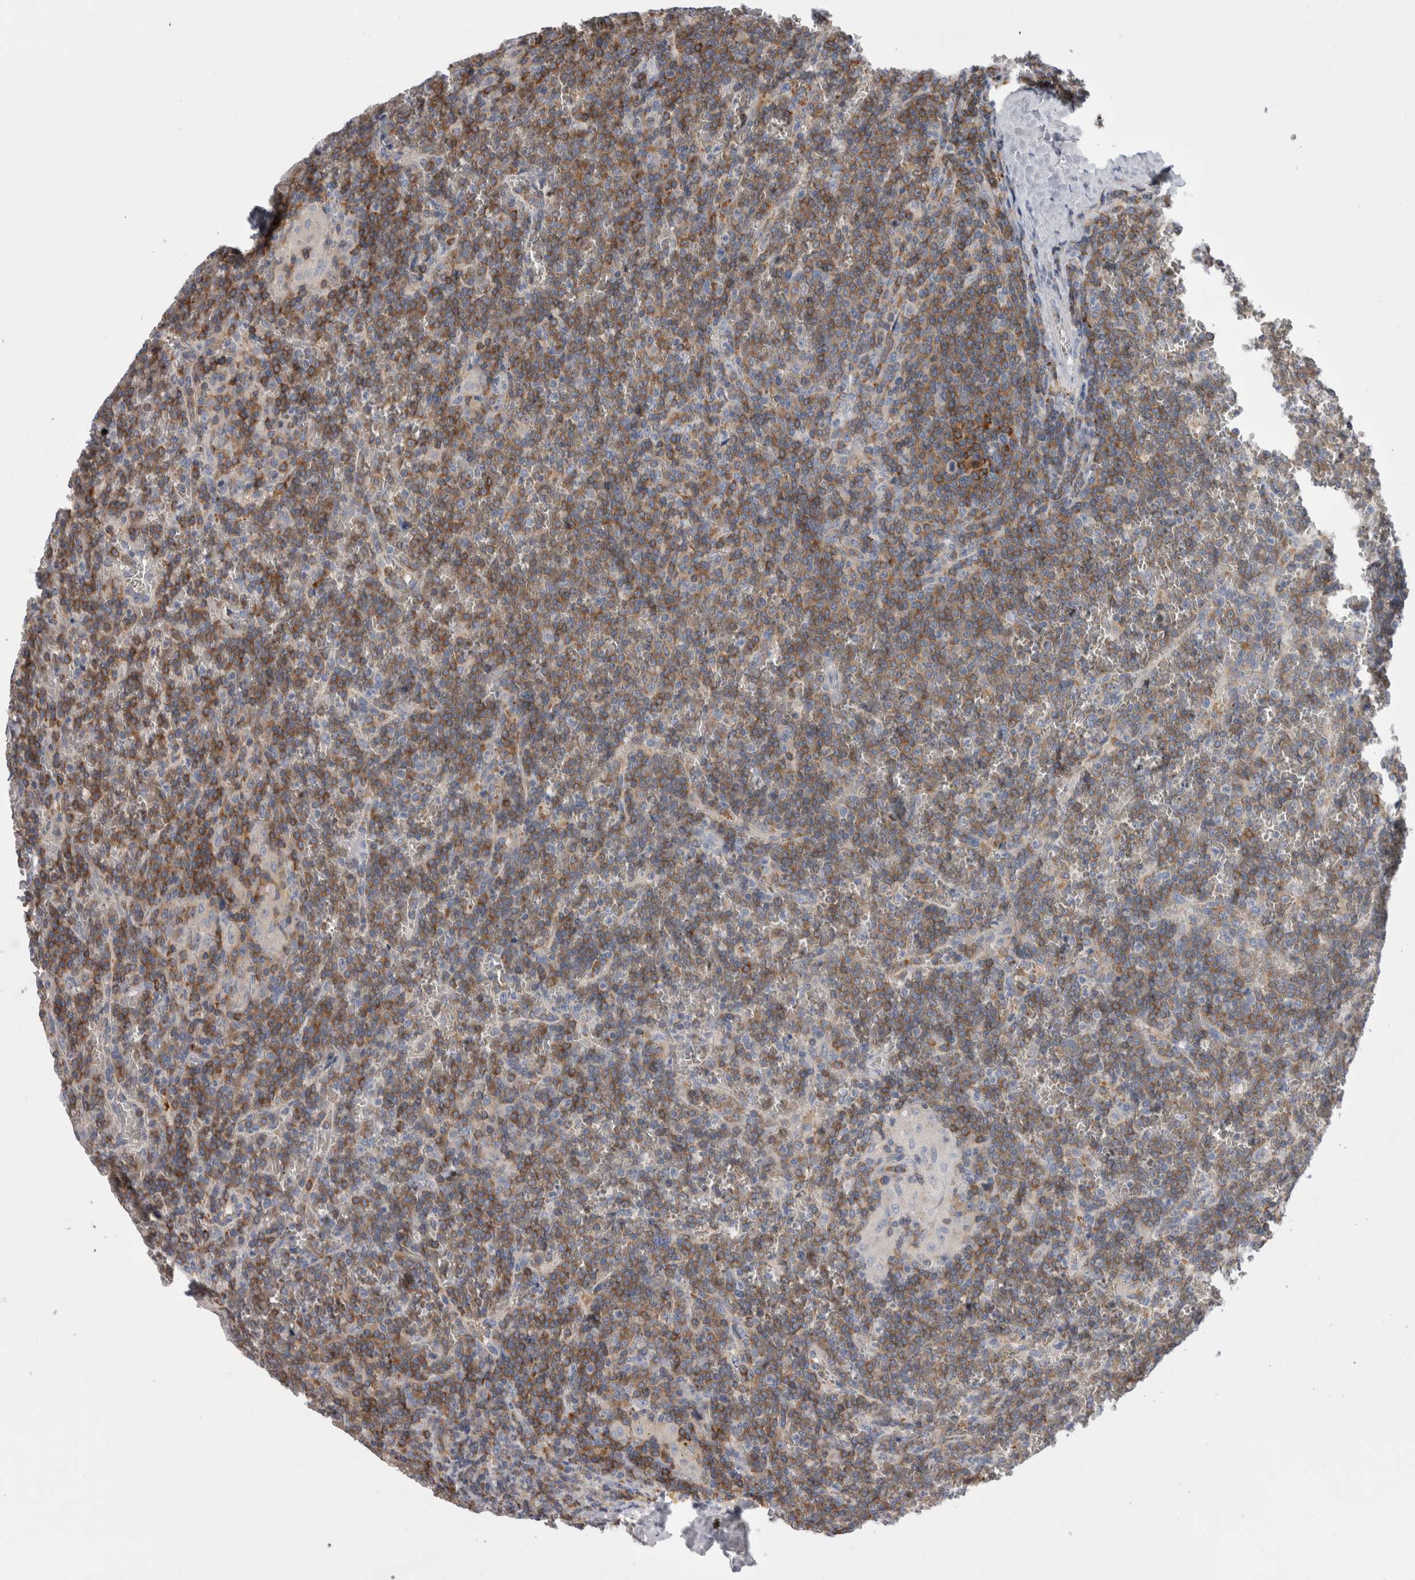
{"staining": {"intensity": "moderate", "quantity": ">75%", "location": "cytoplasmic/membranous"}, "tissue": "lymphoma", "cell_type": "Tumor cells", "image_type": "cancer", "snomed": [{"axis": "morphology", "description": "Malignant lymphoma, non-Hodgkin's type, Low grade"}, {"axis": "topography", "description": "Spleen"}], "caption": "Low-grade malignant lymphoma, non-Hodgkin's type stained with immunohistochemistry (IHC) shows moderate cytoplasmic/membranous expression in about >75% of tumor cells. Ihc stains the protein of interest in brown and the nuclei are stained blue.", "gene": "DCTN6", "patient": {"sex": "female", "age": 19}}